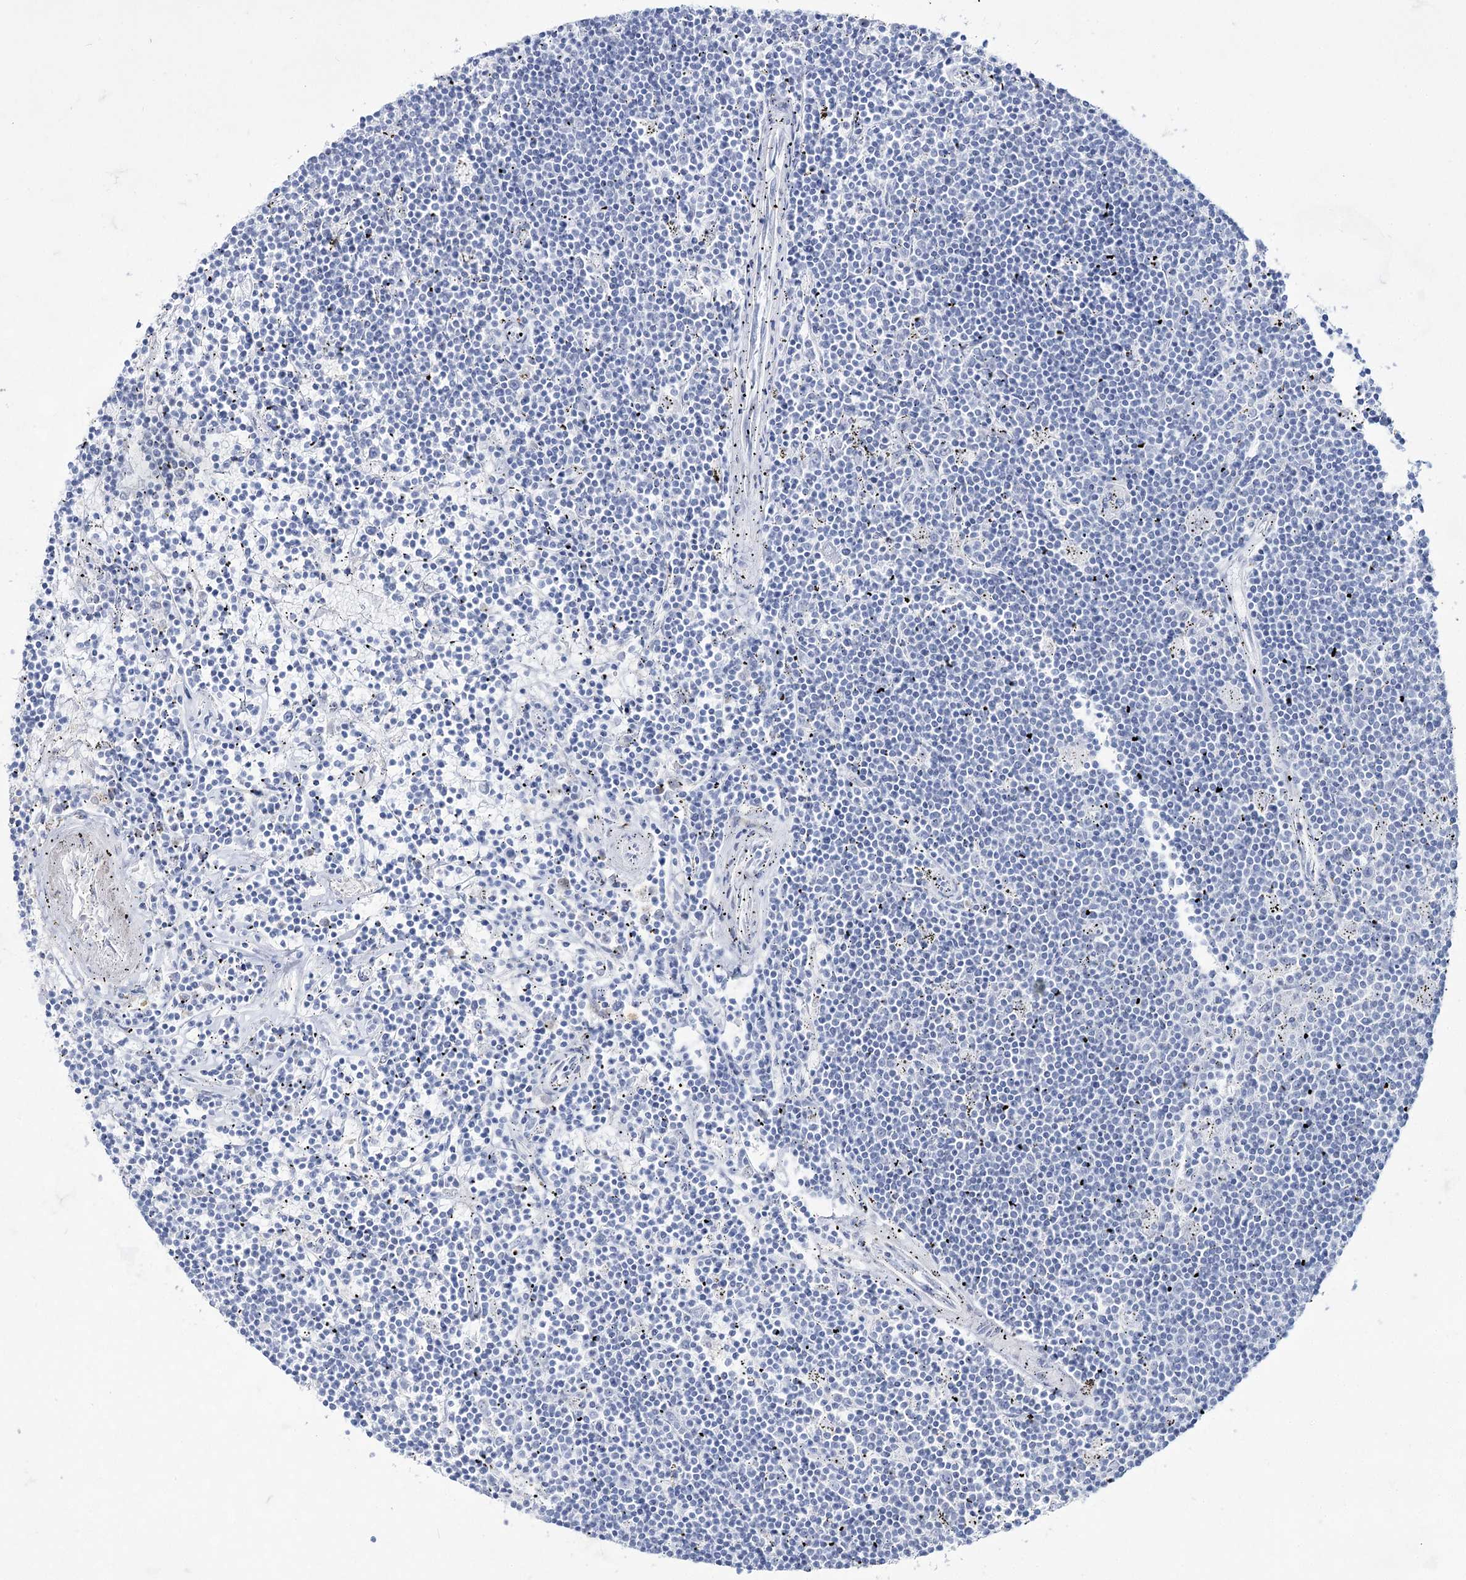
{"staining": {"intensity": "negative", "quantity": "none", "location": "none"}, "tissue": "lymphoma", "cell_type": "Tumor cells", "image_type": "cancer", "snomed": [{"axis": "morphology", "description": "Malignant lymphoma, non-Hodgkin's type, Low grade"}, {"axis": "topography", "description": "Spleen"}], "caption": "This is an immunohistochemistry photomicrograph of low-grade malignant lymphoma, non-Hodgkin's type. There is no staining in tumor cells.", "gene": "ACRV1", "patient": {"sex": "male", "age": 76}}